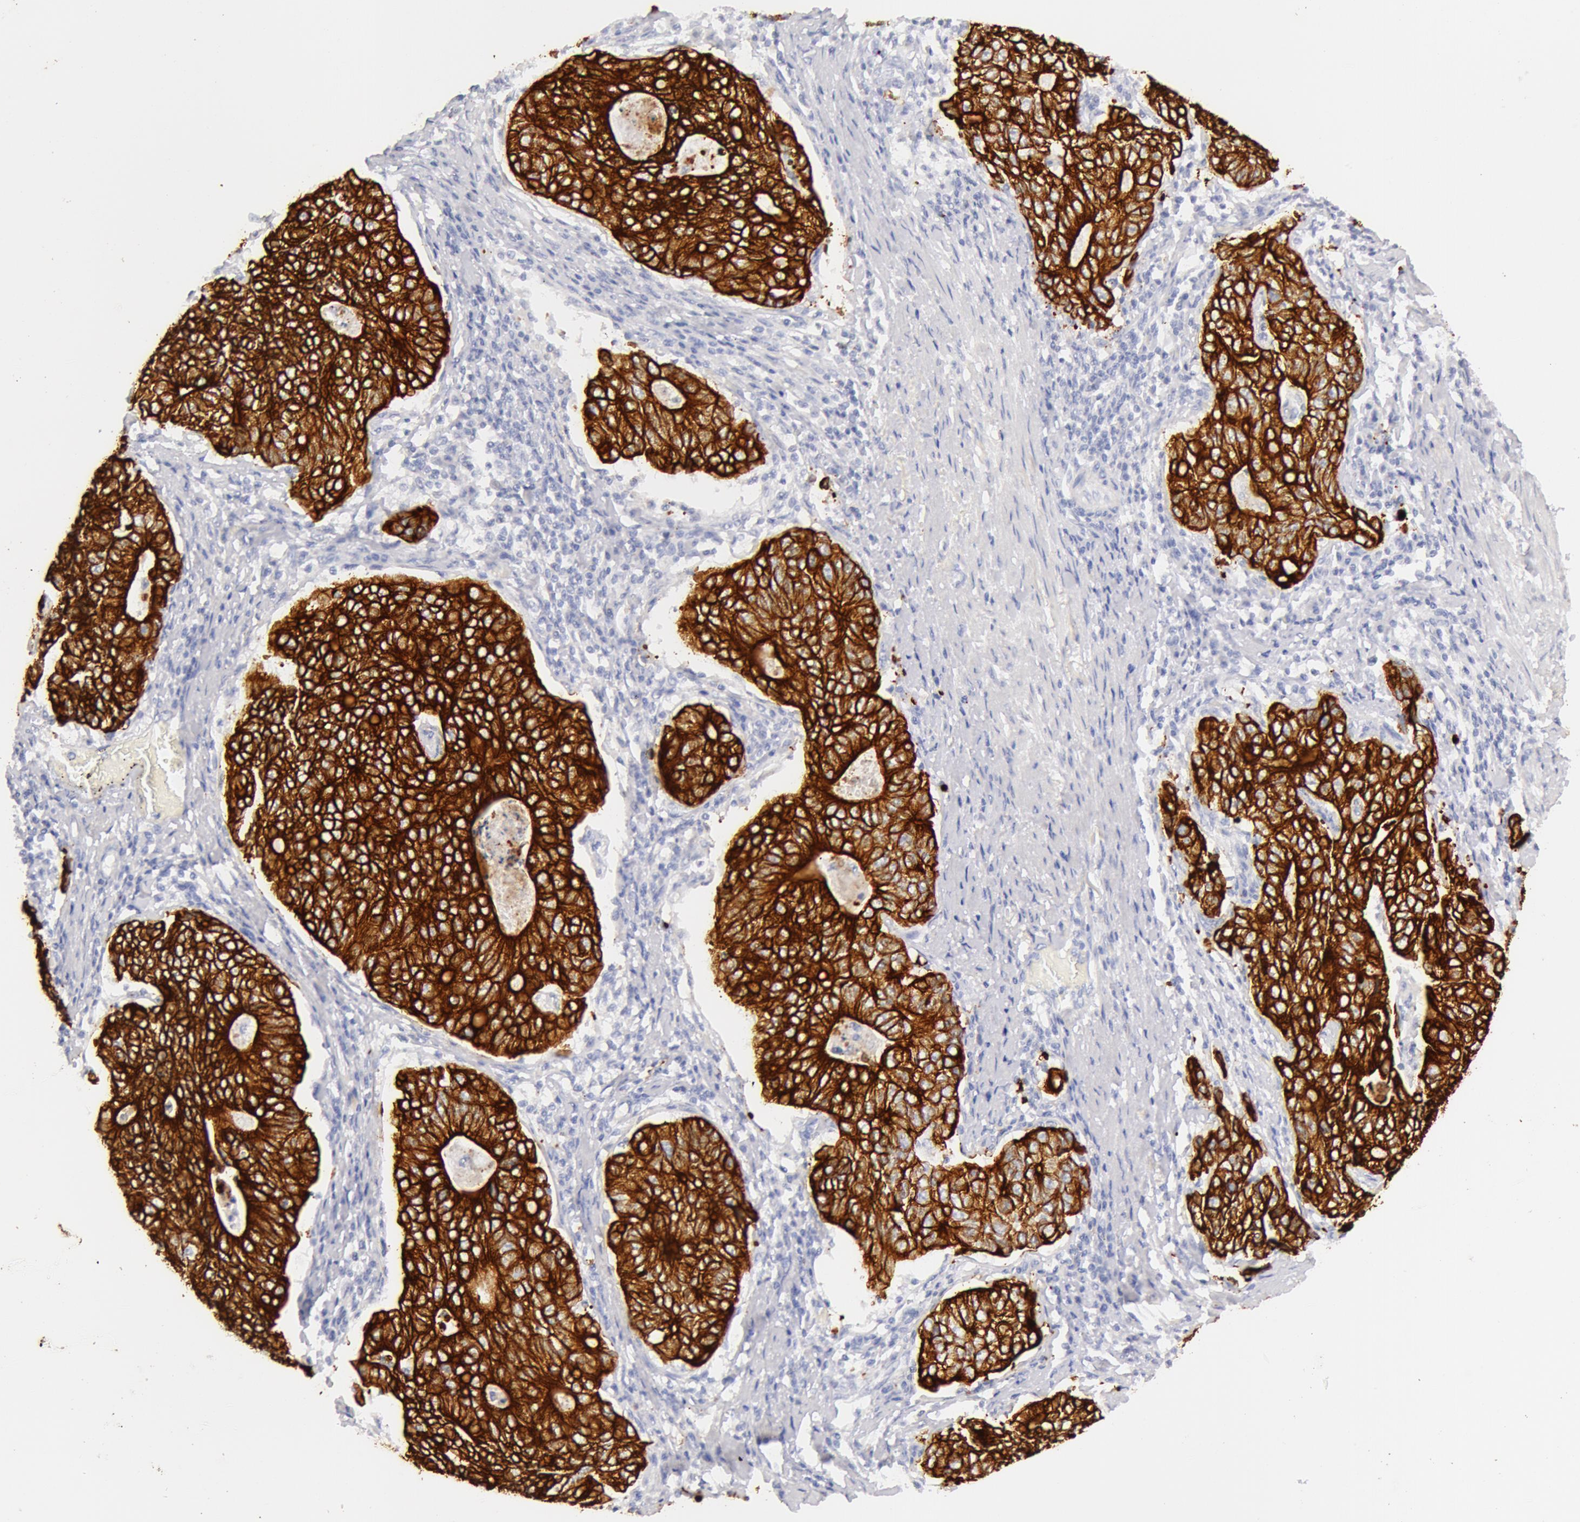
{"staining": {"intensity": "strong", "quantity": ">75%", "location": "cytoplasmic/membranous"}, "tissue": "stomach cancer", "cell_type": "Tumor cells", "image_type": "cancer", "snomed": [{"axis": "morphology", "description": "Adenocarcinoma, NOS"}, {"axis": "topography", "description": "Esophagus"}, {"axis": "topography", "description": "Stomach"}], "caption": "An image showing strong cytoplasmic/membranous positivity in about >75% of tumor cells in stomach cancer, as visualized by brown immunohistochemical staining.", "gene": "KRT8", "patient": {"sex": "male", "age": 74}}